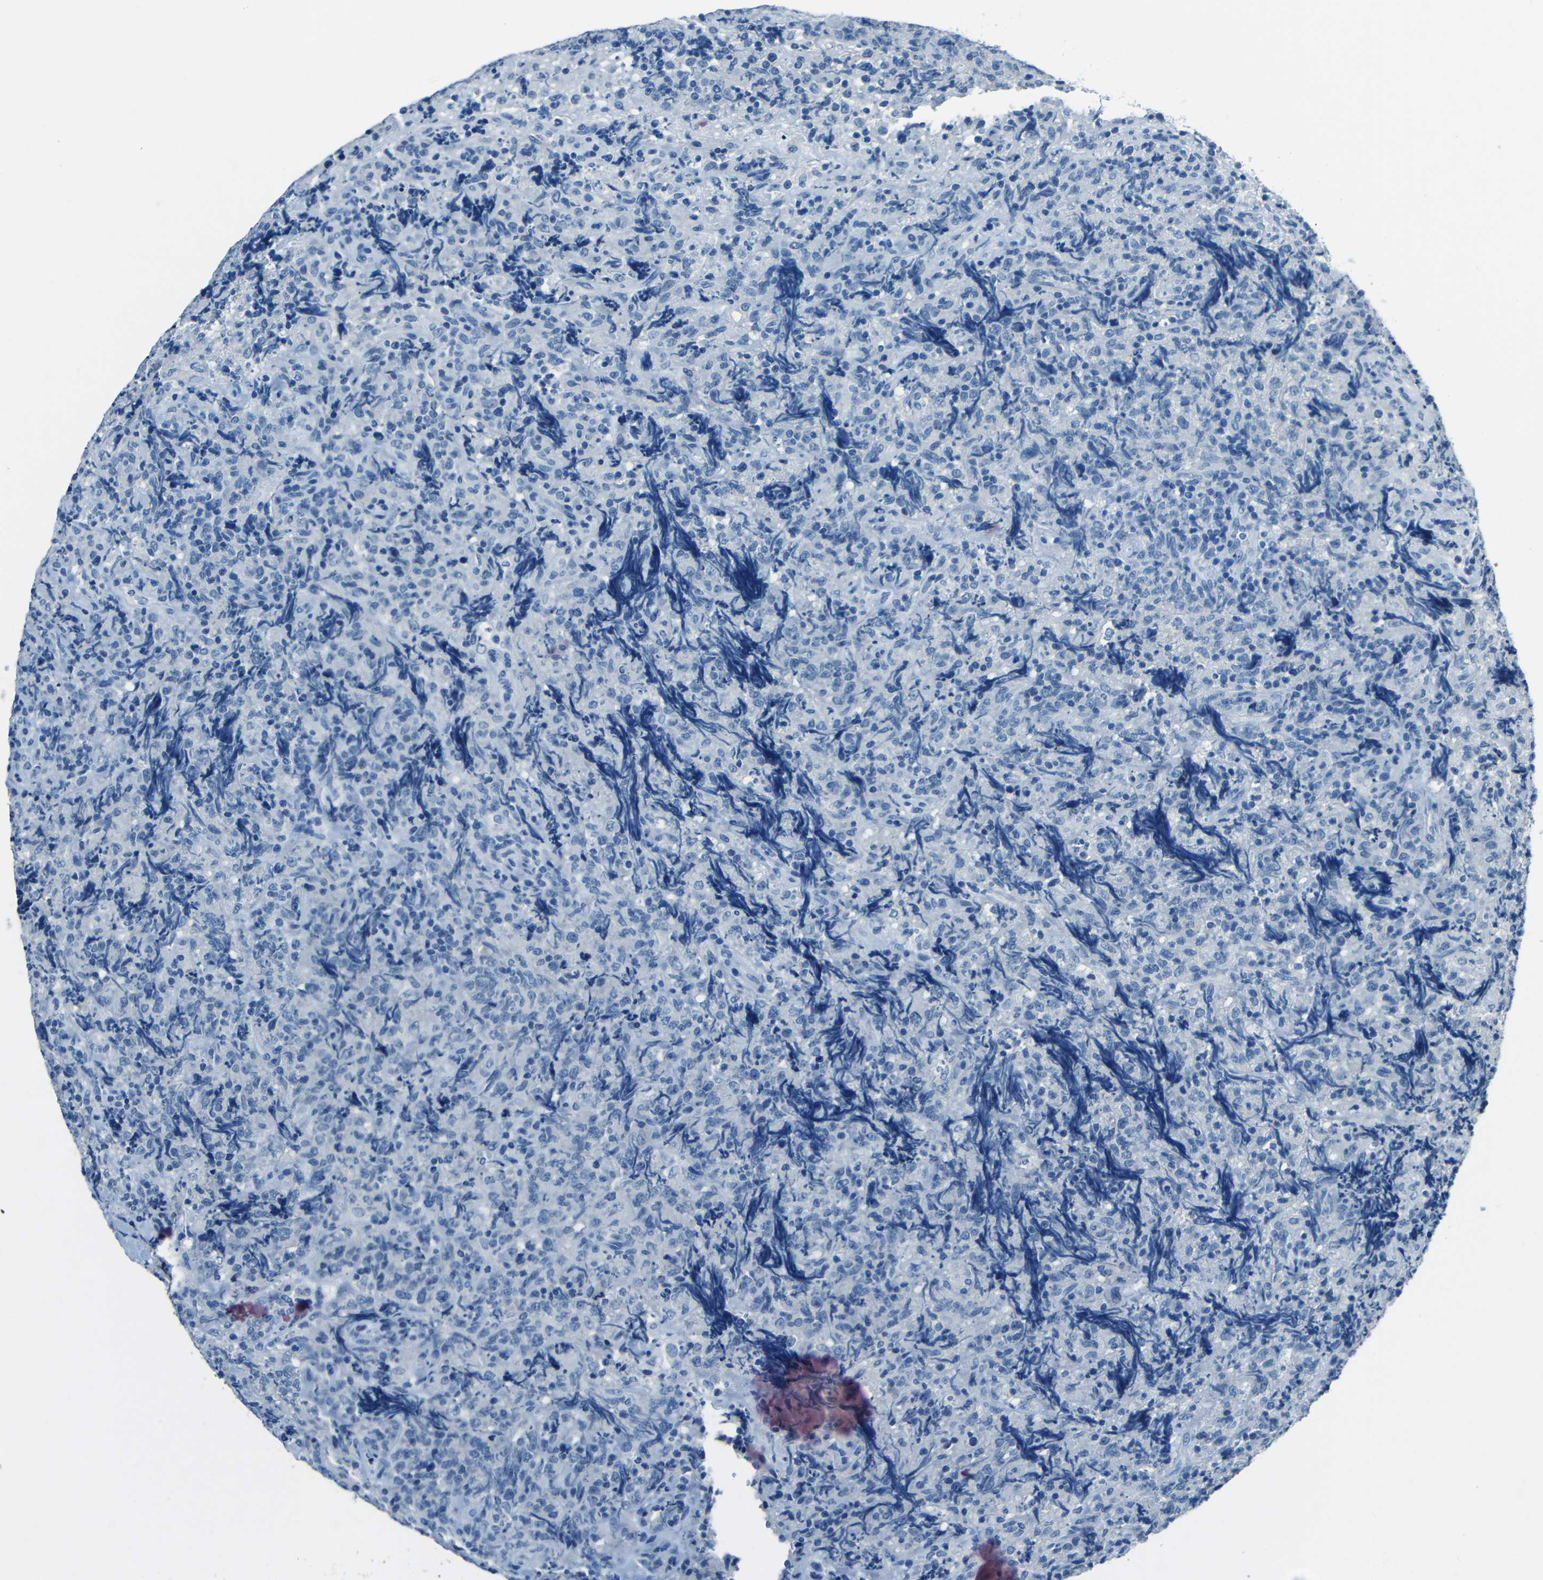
{"staining": {"intensity": "negative", "quantity": "none", "location": "none"}, "tissue": "lymphoma", "cell_type": "Tumor cells", "image_type": "cancer", "snomed": [{"axis": "morphology", "description": "Malignant lymphoma, non-Hodgkin's type, High grade"}, {"axis": "topography", "description": "Tonsil"}], "caption": "Immunohistochemistry photomicrograph of neoplastic tissue: lymphoma stained with DAB reveals no significant protein expression in tumor cells.", "gene": "FBN2", "patient": {"sex": "female", "age": 36}}